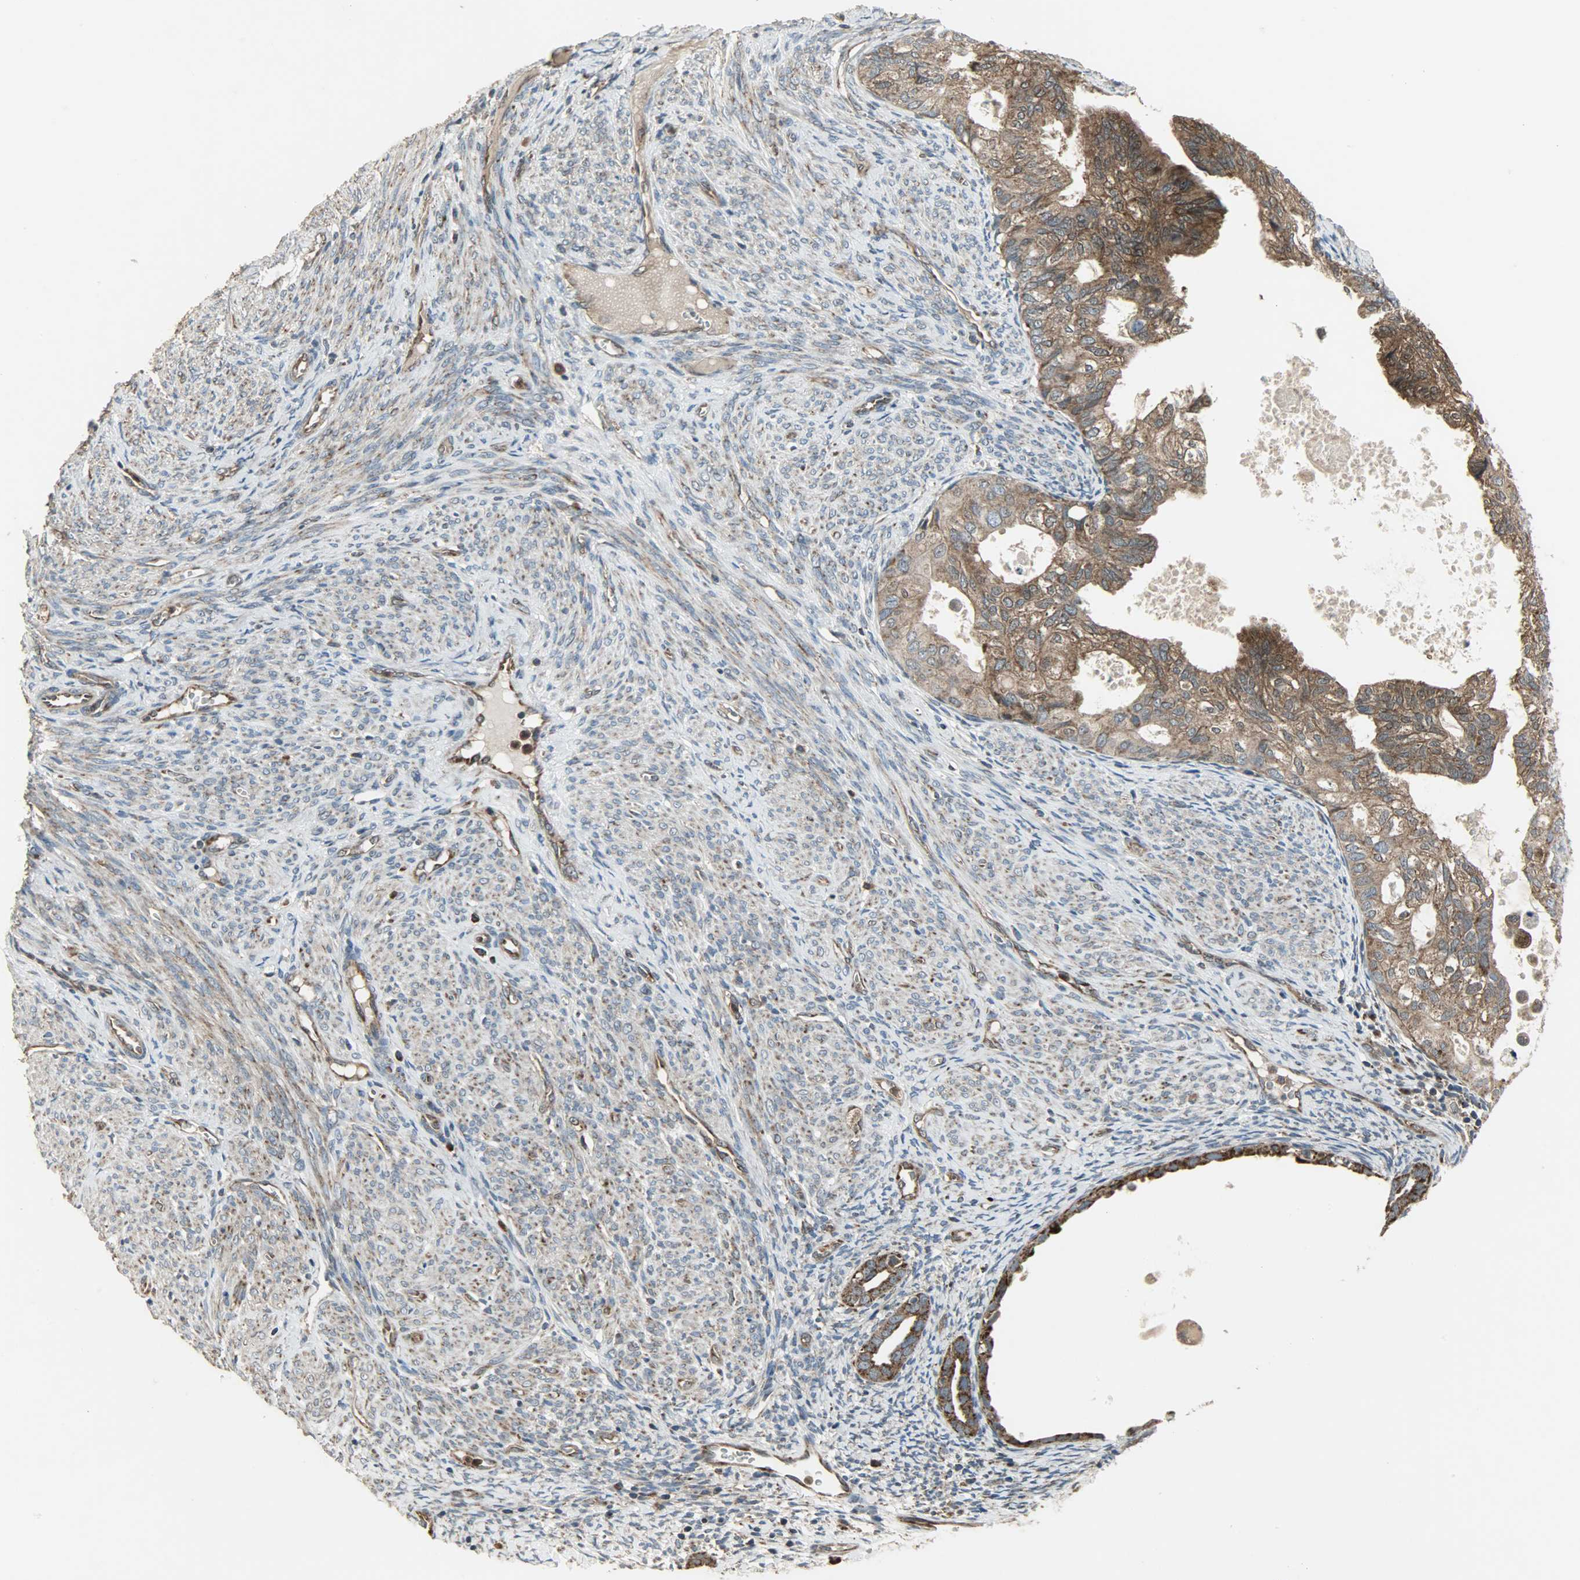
{"staining": {"intensity": "strong", "quantity": ">75%", "location": "cytoplasmic/membranous"}, "tissue": "cervical cancer", "cell_type": "Tumor cells", "image_type": "cancer", "snomed": [{"axis": "morphology", "description": "Normal tissue, NOS"}, {"axis": "morphology", "description": "Adenocarcinoma, NOS"}, {"axis": "topography", "description": "Cervix"}, {"axis": "topography", "description": "Endometrium"}], "caption": "IHC (DAB) staining of human adenocarcinoma (cervical) exhibits strong cytoplasmic/membranous protein expression in approximately >75% of tumor cells. The staining was performed using DAB (3,3'-diaminobenzidine) to visualize the protein expression in brown, while the nuclei were stained in blue with hematoxylin (Magnification: 20x).", "gene": "AMT", "patient": {"sex": "female", "age": 86}}